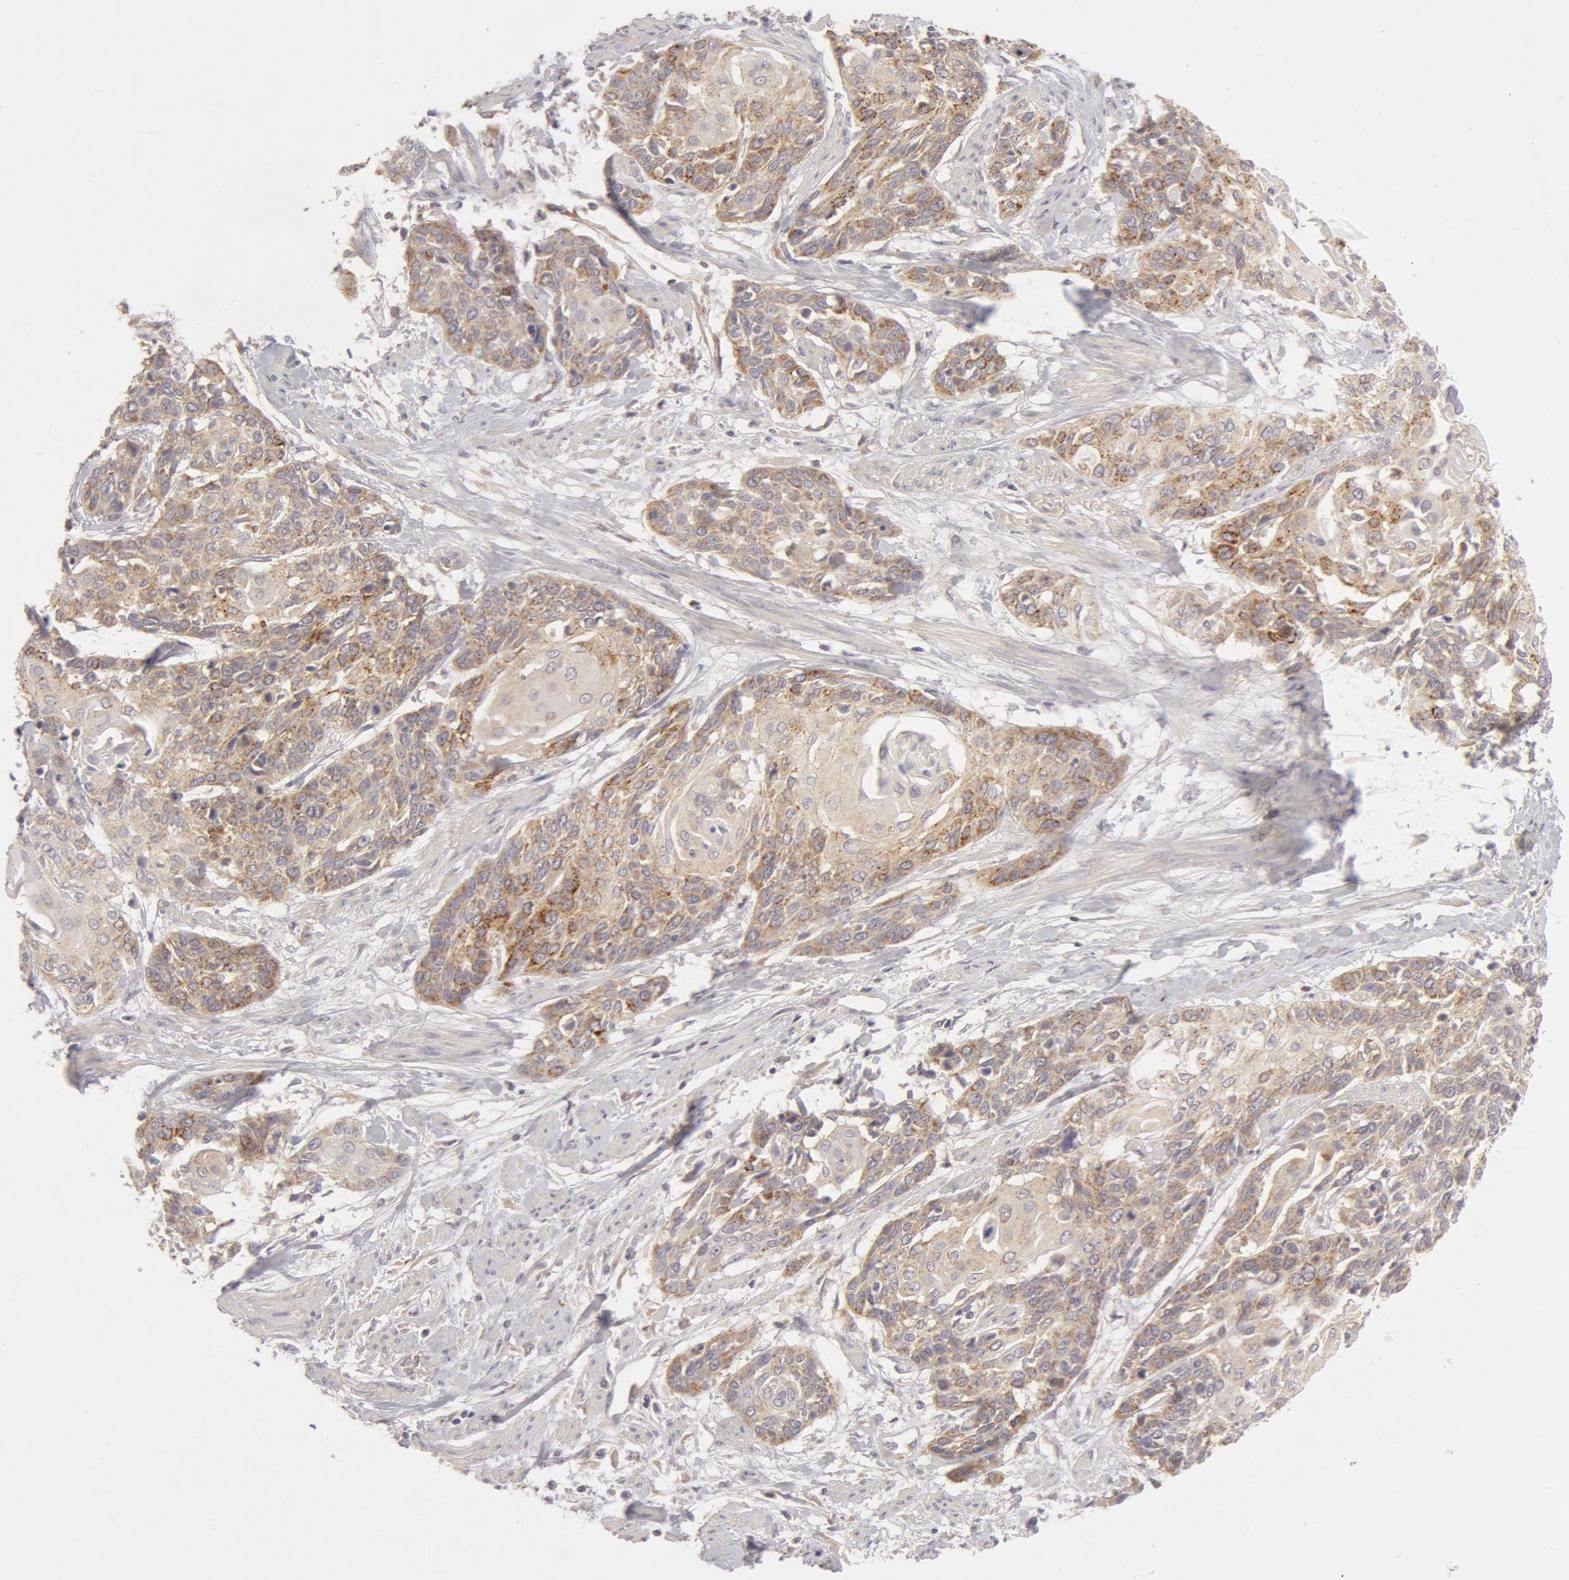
{"staining": {"intensity": "weak", "quantity": "<25%", "location": "cytoplasmic/membranous"}, "tissue": "cervical cancer", "cell_type": "Tumor cells", "image_type": "cancer", "snomed": [{"axis": "morphology", "description": "Squamous cell carcinoma, NOS"}, {"axis": "topography", "description": "Cervix"}], "caption": "The IHC micrograph has no significant positivity in tumor cells of cervical squamous cell carcinoma tissue. Nuclei are stained in blue.", "gene": "ADPRH", "patient": {"sex": "female", "age": 57}}